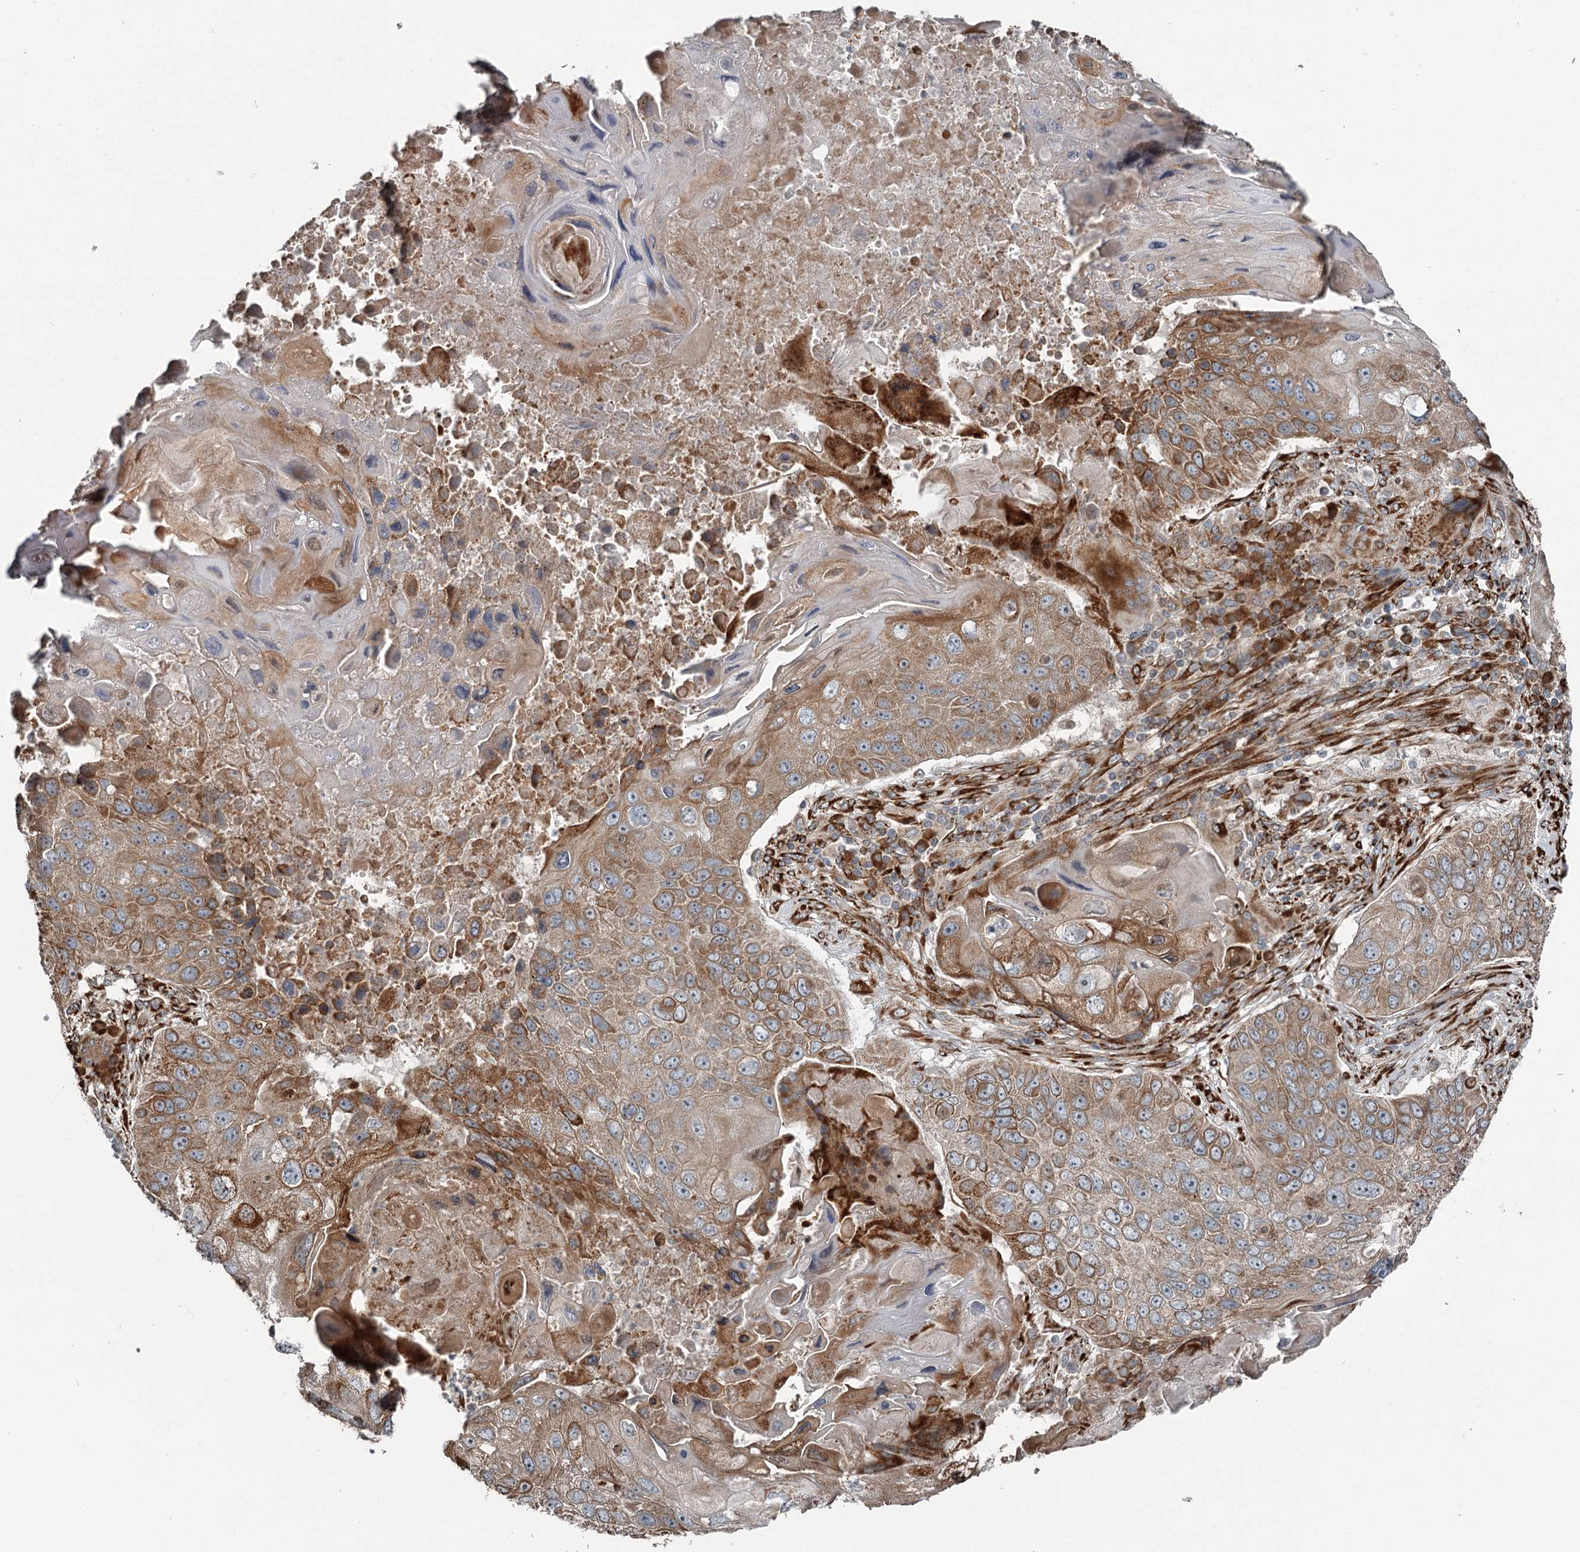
{"staining": {"intensity": "moderate", "quantity": ">75%", "location": "cytoplasmic/membranous"}, "tissue": "lung cancer", "cell_type": "Tumor cells", "image_type": "cancer", "snomed": [{"axis": "morphology", "description": "Squamous cell carcinoma, NOS"}, {"axis": "topography", "description": "Lung"}], "caption": "Human lung cancer (squamous cell carcinoma) stained for a protein (brown) displays moderate cytoplasmic/membranous positive expression in approximately >75% of tumor cells.", "gene": "RASSF8", "patient": {"sex": "male", "age": 61}}